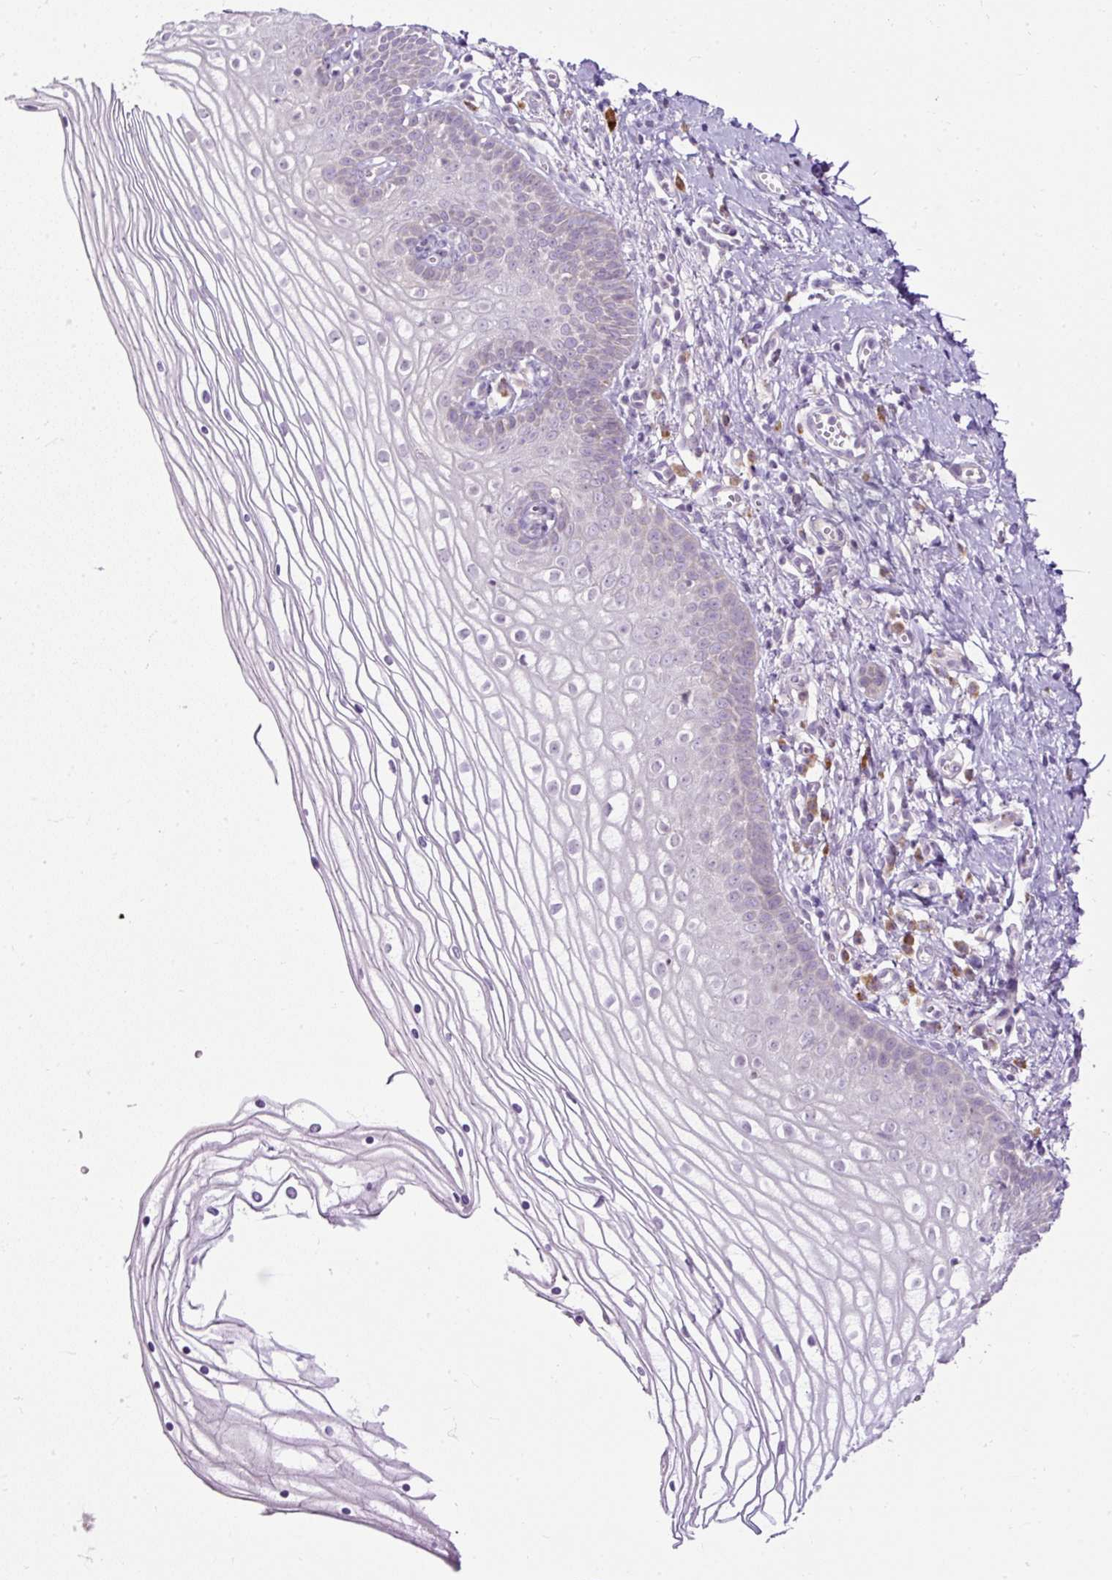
{"staining": {"intensity": "moderate", "quantity": "<25%", "location": "cytoplasmic/membranous"}, "tissue": "vagina", "cell_type": "Squamous epithelial cells", "image_type": "normal", "snomed": [{"axis": "morphology", "description": "Normal tissue, NOS"}, {"axis": "topography", "description": "Vagina"}], "caption": "Immunohistochemistry (IHC) (DAB (3,3'-diaminobenzidine)) staining of normal human vagina reveals moderate cytoplasmic/membranous protein positivity in approximately <25% of squamous epithelial cells.", "gene": "FMC1", "patient": {"sex": "female", "age": 56}}